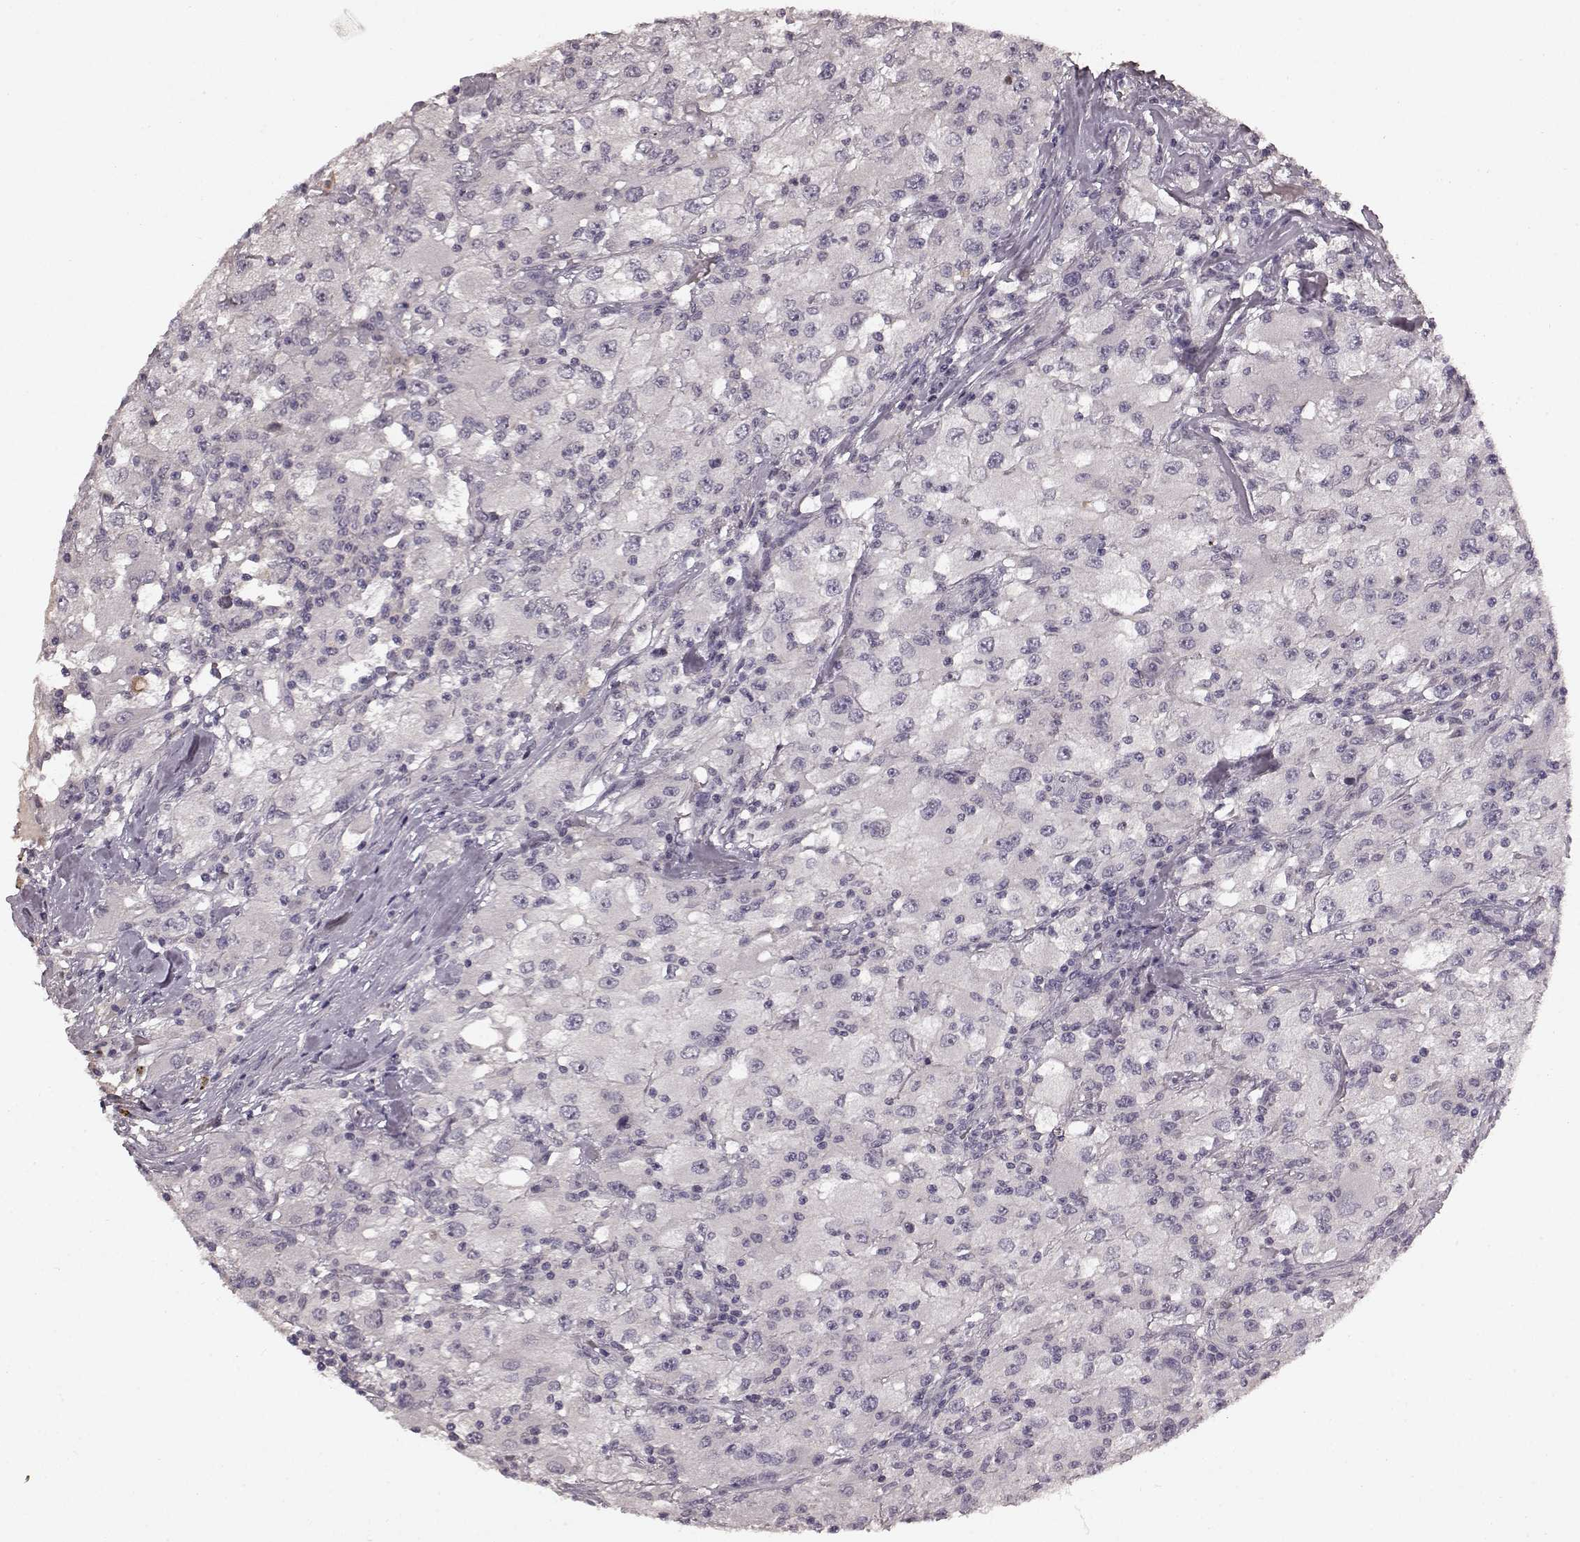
{"staining": {"intensity": "negative", "quantity": "none", "location": "none"}, "tissue": "renal cancer", "cell_type": "Tumor cells", "image_type": "cancer", "snomed": [{"axis": "morphology", "description": "Adenocarcinoma, NOS"}, {"axis": "topography", "description": "Kidney"}], "caption": "Immunohistochemistry micrograph of human renal adenocarcinoma stained for a protein (brown), which reveals no expression in tumor cells. (Brightfield microscopy of DAB (3,3'-diaminobenzidine) immunohistochemistry at high magnification).", "gene": "SLC22A18", "patient": {"sex": "female", "age": 67}}